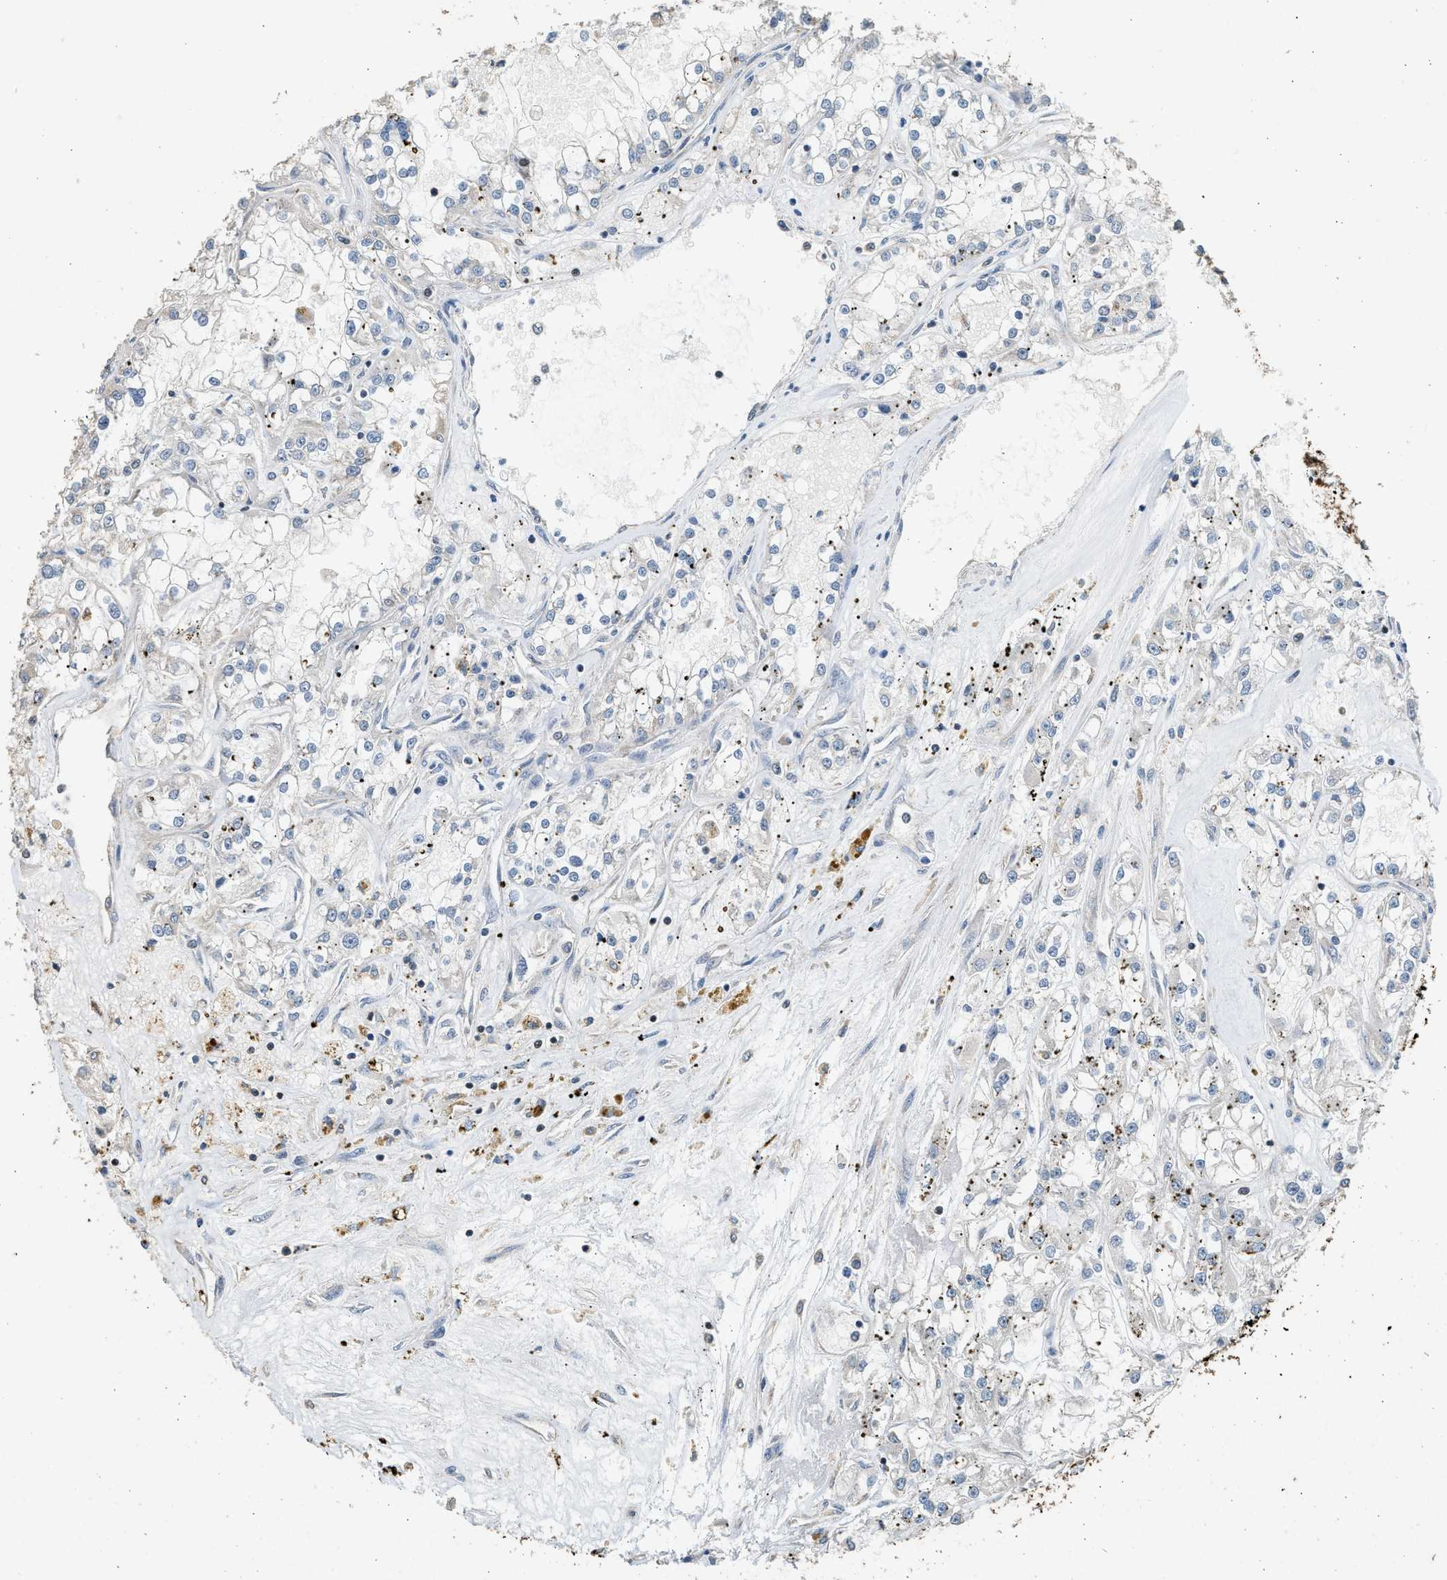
{"staining": {"intensity": "negative", "quantity": "none", "location": "none"}, "tissue": "renal cancer", "cell_type": "Tumor cells", "image_type": "cancer", "snomed": [{"axis": "morphology", "description": "Adenocarcinoma, NOS"}, {"axis": "topography", "description": "Kidney"}], "caption": "The micrograph exhibits no staining of tumor cells in renal cancer (adenocarcinoma).", "gene": "PCLO", "patient": {"sex": "female", "age": 52}}